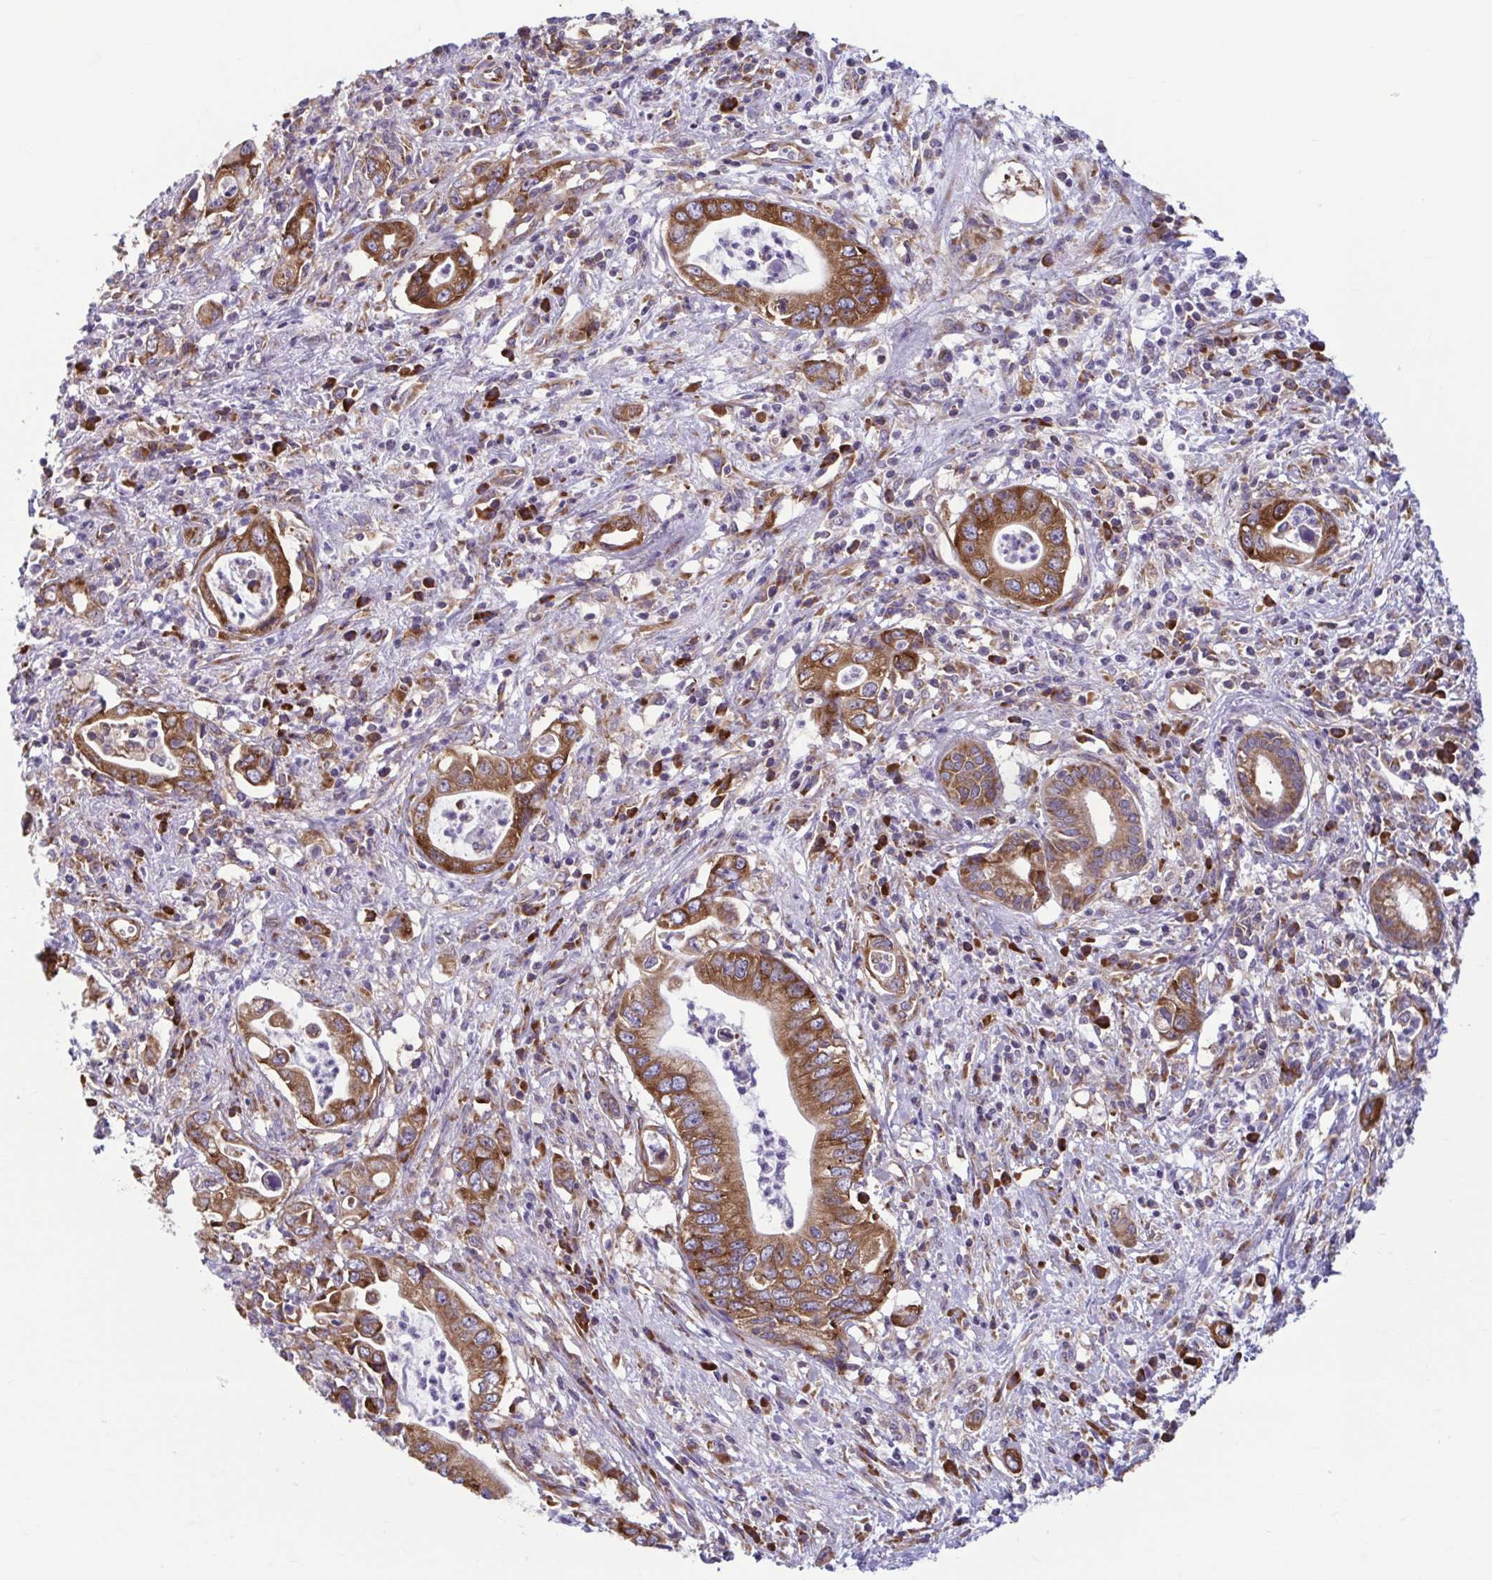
{"staining": {"intensity": "strong", "quantity": ">75%", "location": "cytoplasmic/membranous"}, "tissue": "pancreatic cancer", "cell_type": "Tumor cells", "image_type": "cancer", "snomed": [{"axis": "morphology", "description": "Adenocarcinoma, NOS"}, {"axis": "topography", "description": "Pancreas"}], "caption": "Pancreatic cancer (adenocarcinoma) stained with a protein marker shows strong staining in tumor cells.", "gene": "RPS16", "patient": {"sex": "female", "age": 72}}